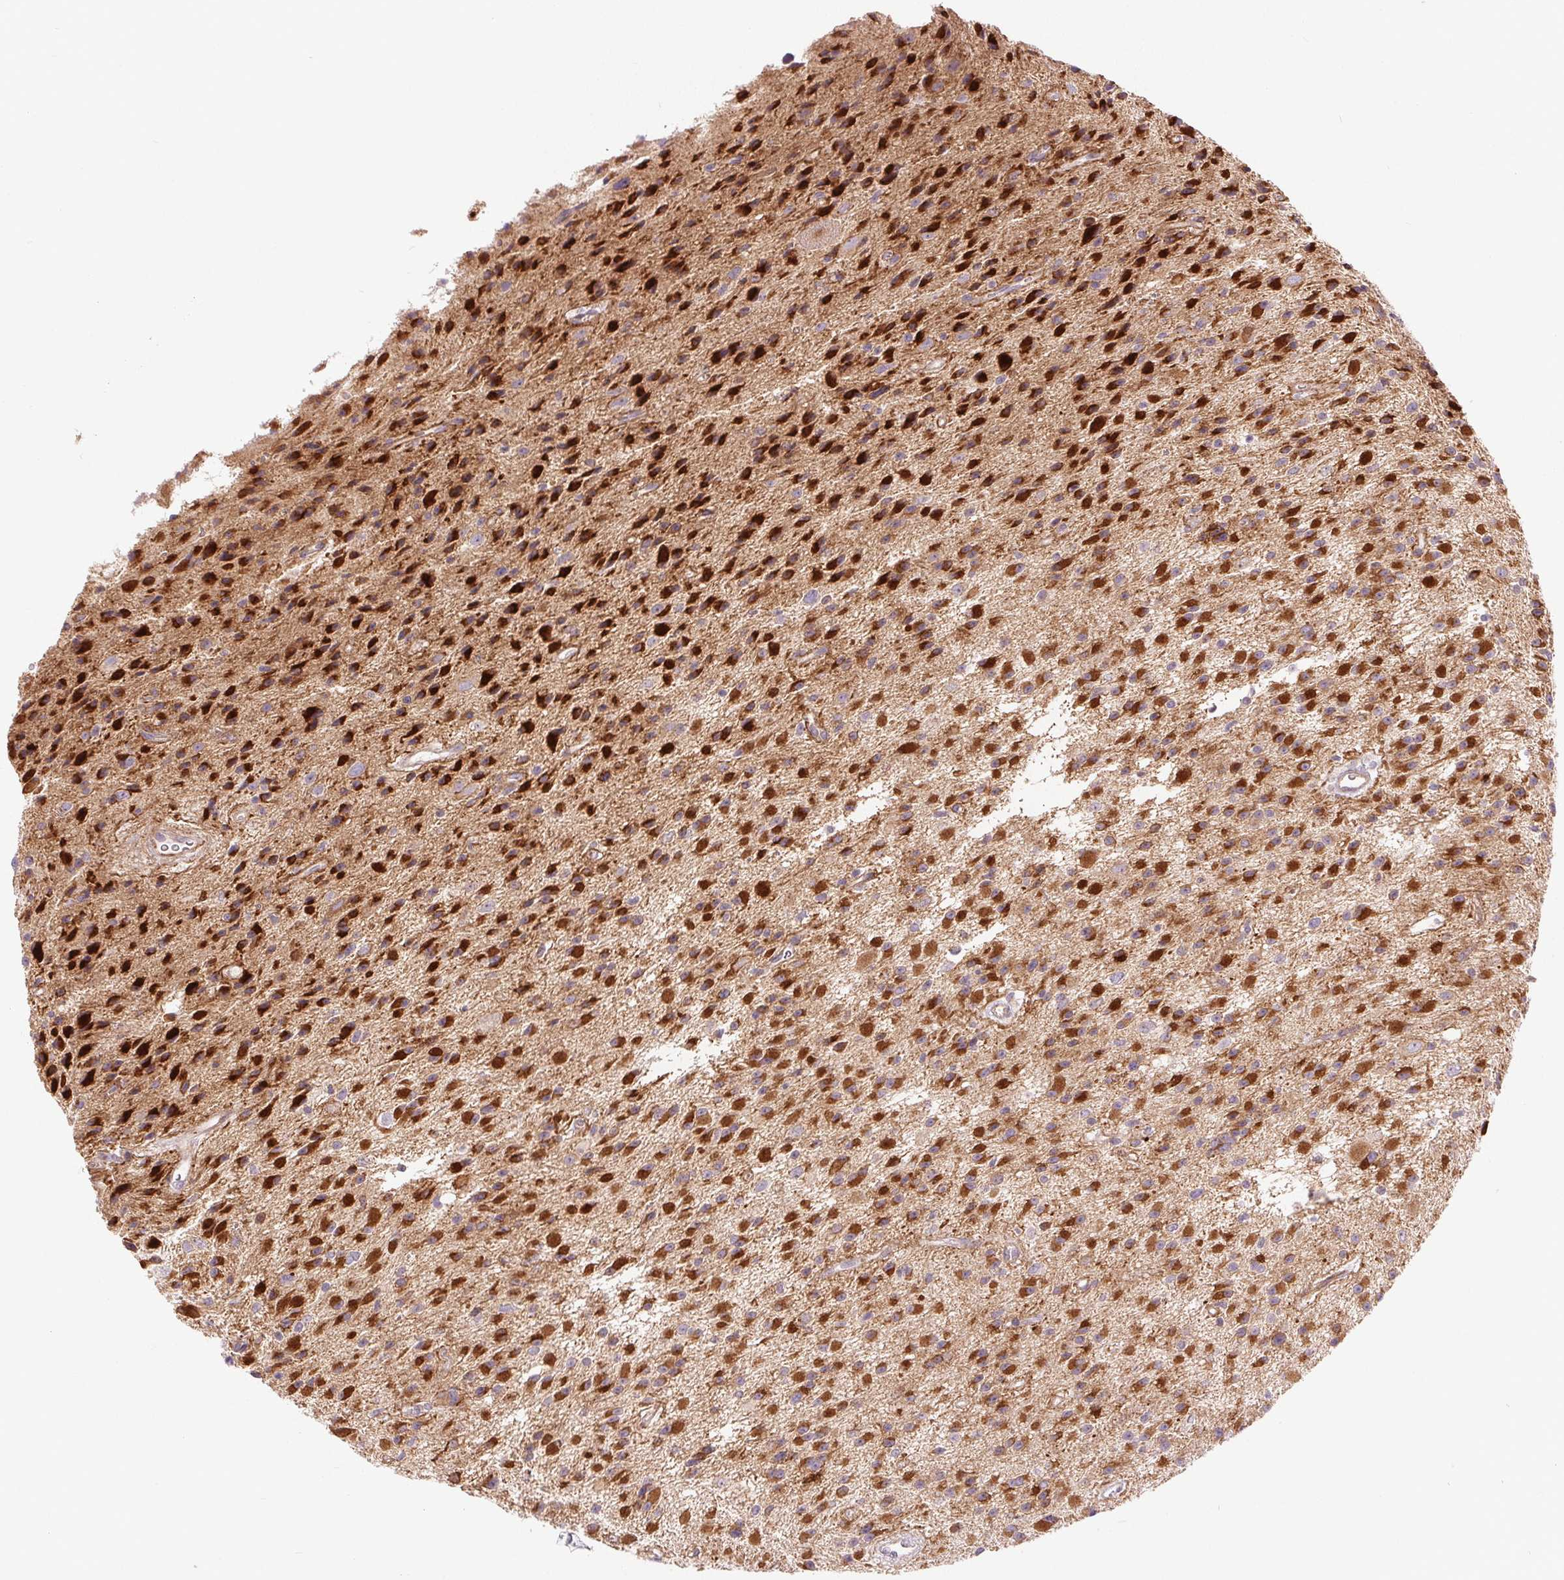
{"staining": {"intensity": "strong", "quantity": "25%-75%", "location": "cytoplasmic/membranous"}, "tissue": "glioma", "cell_type": "Tumor cells", "image_type": "cancer", "snomed": [{"axis": "morphology", "description": "Glioma, malignant, High grade"}, {"axis": "topography", "description": "Brain"}], "caption": "Malignant glioma (high-grade) was stained to show a protein in brown. There is high levels of strong cytoplasmic/membranous staining in about 25%-75% of tumor cells.", "gene": "METTL17", "patient": {"sex": "male", "age": 29}}